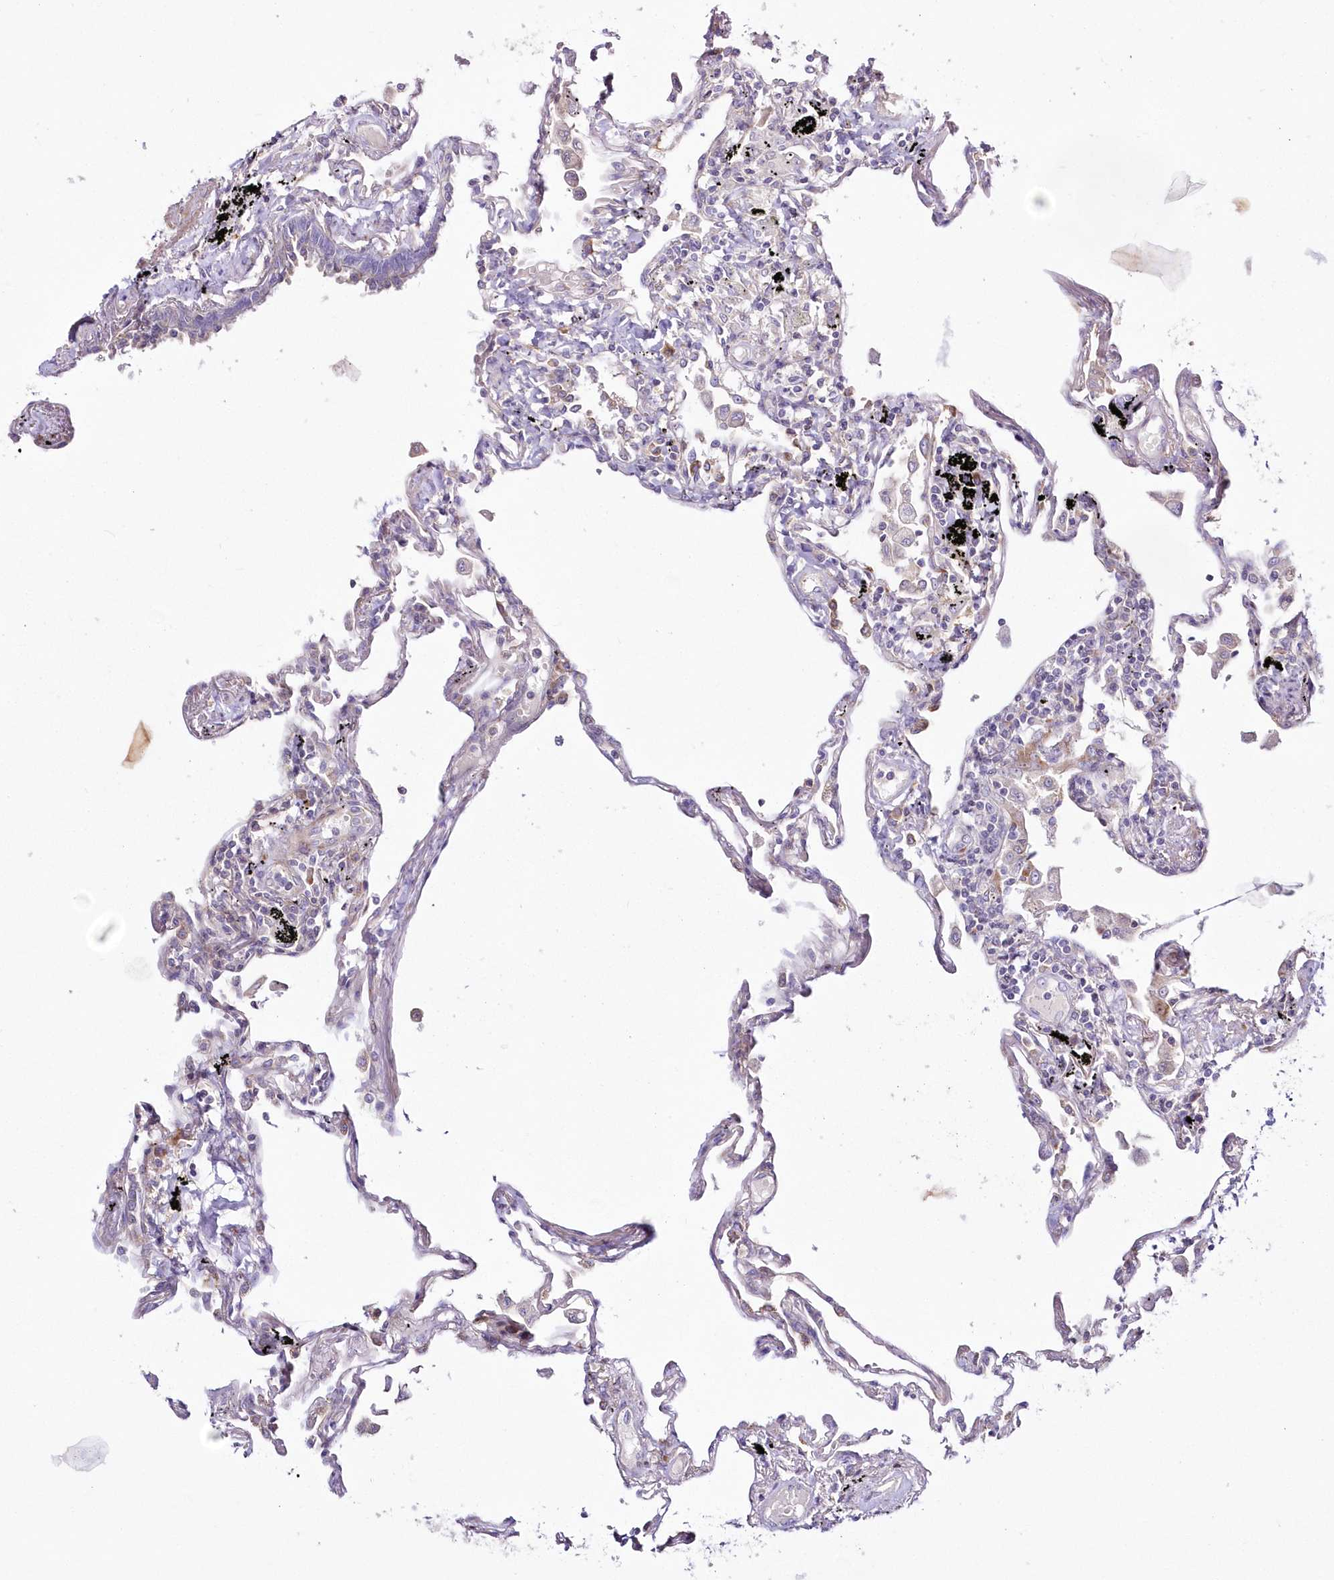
{"staining": {"intensity": "negative", "quantity": "none", "location": "none"}, "tissue": "lung", "cell_type": "Alveolar cells", "image_type": "normal", "snomed": [{"axis": "morphology", "description": "Normal tissue, NOS"}, {"axis": "topography", "description": "Lung"}], "caption": "Alveolar cells show no significant protein positivity in benign lung.", "gene": "ARFGEF3", "patient": {"sex": "female", "age": 67}}